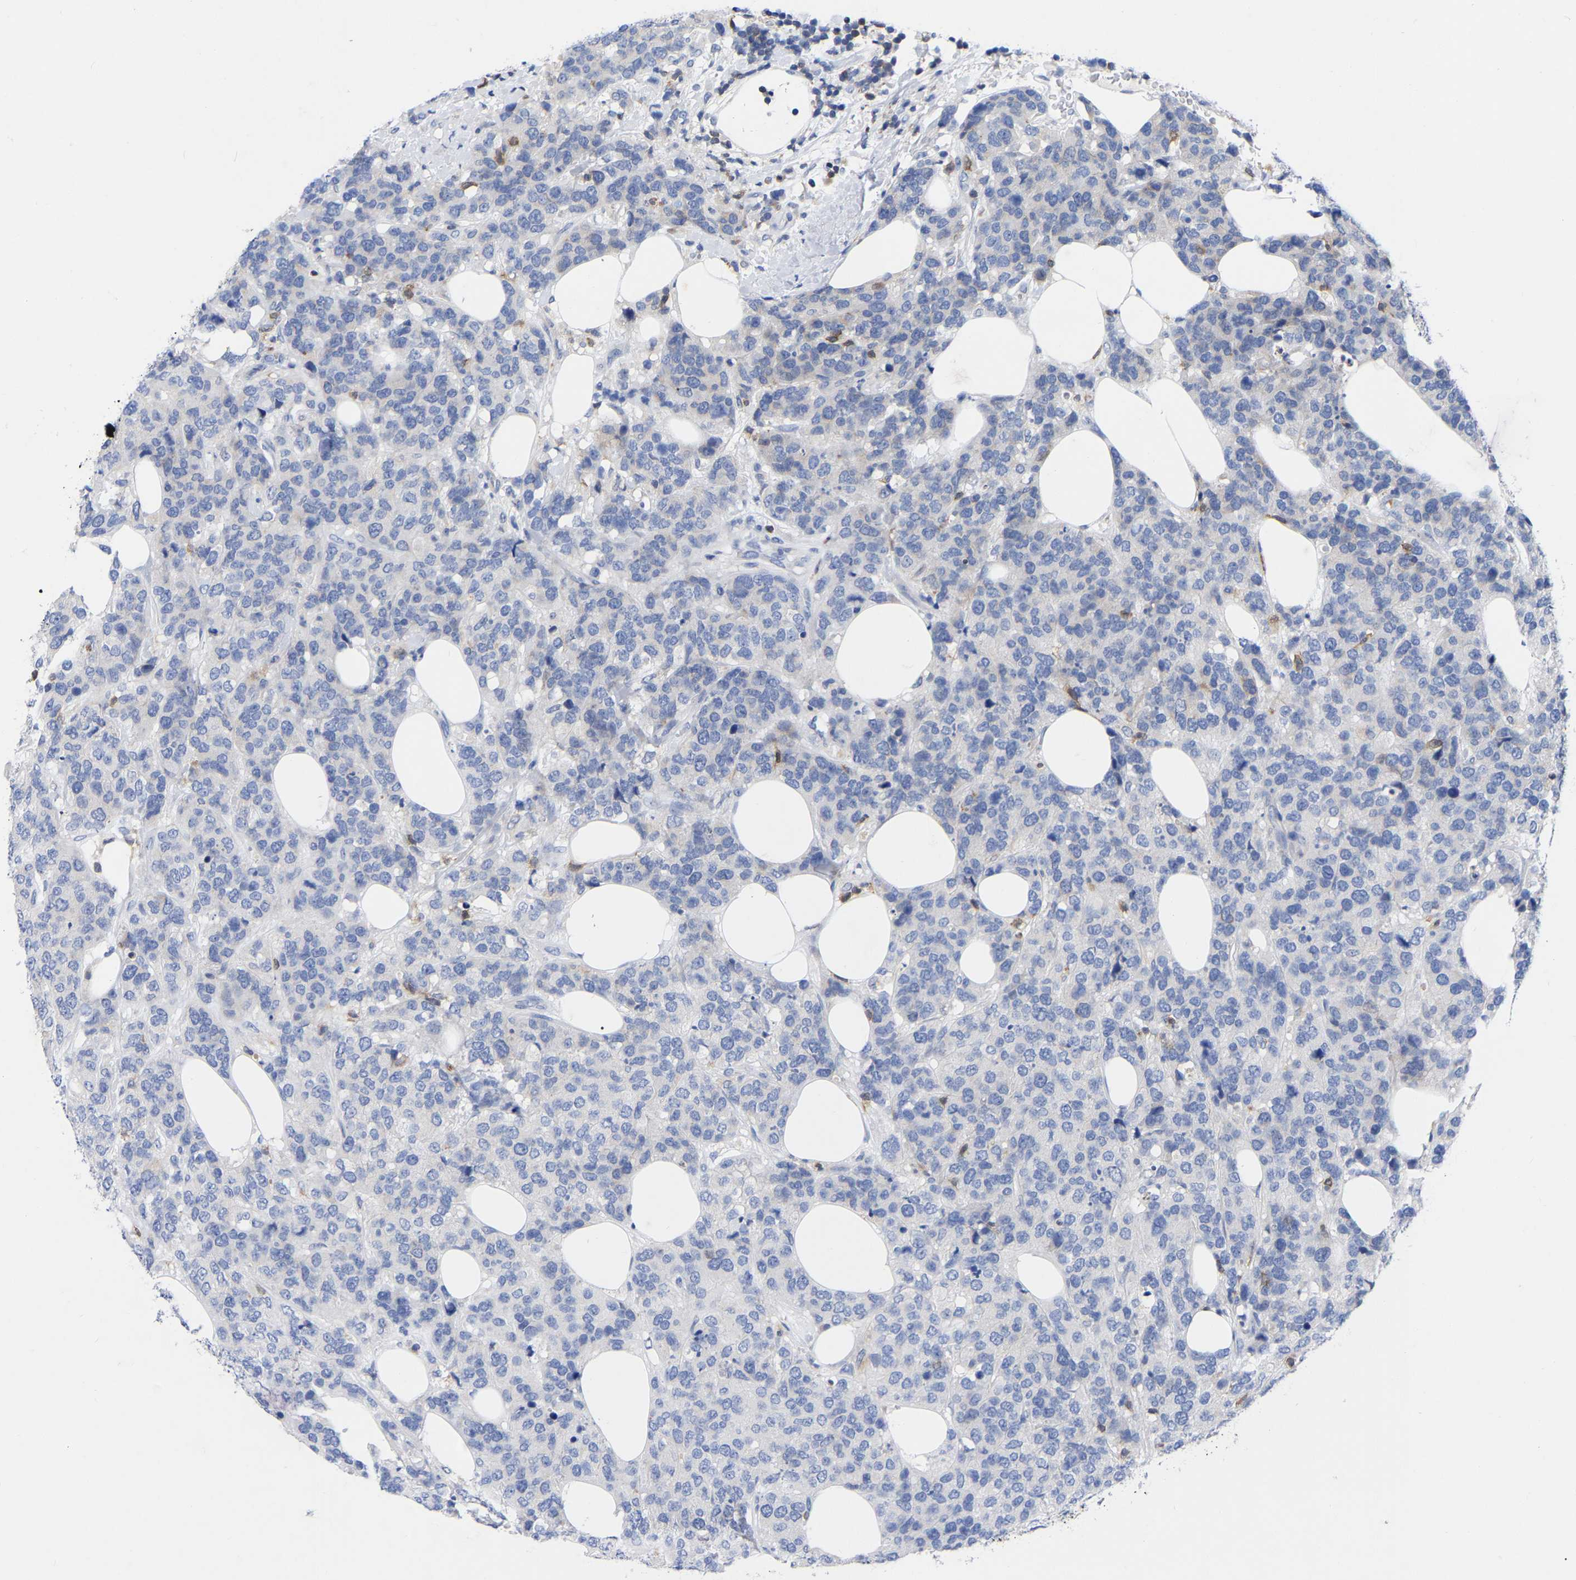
{"staining": {"intensity": "negative", "quantity": "none", "location": "none"}, "tissue": "breast cancer", "cell_type": "Tumor cells", "image_type": "cancer", "snomed": [{"axis": "morphology", "description": "Lobular carcinoma"}, {"axis": "topography", "description": "Breast"}], "caption": "This image is of breast cancer (lobular carcinoma) stained with IHC to label a protein in brown with the nuclei are counter-stained blue. There is no expression in tumor cells. (DAB immunohistochemistry, high magnification).", "gene": "PTPN7", "patient": {"sex": "female", "age": 59}}